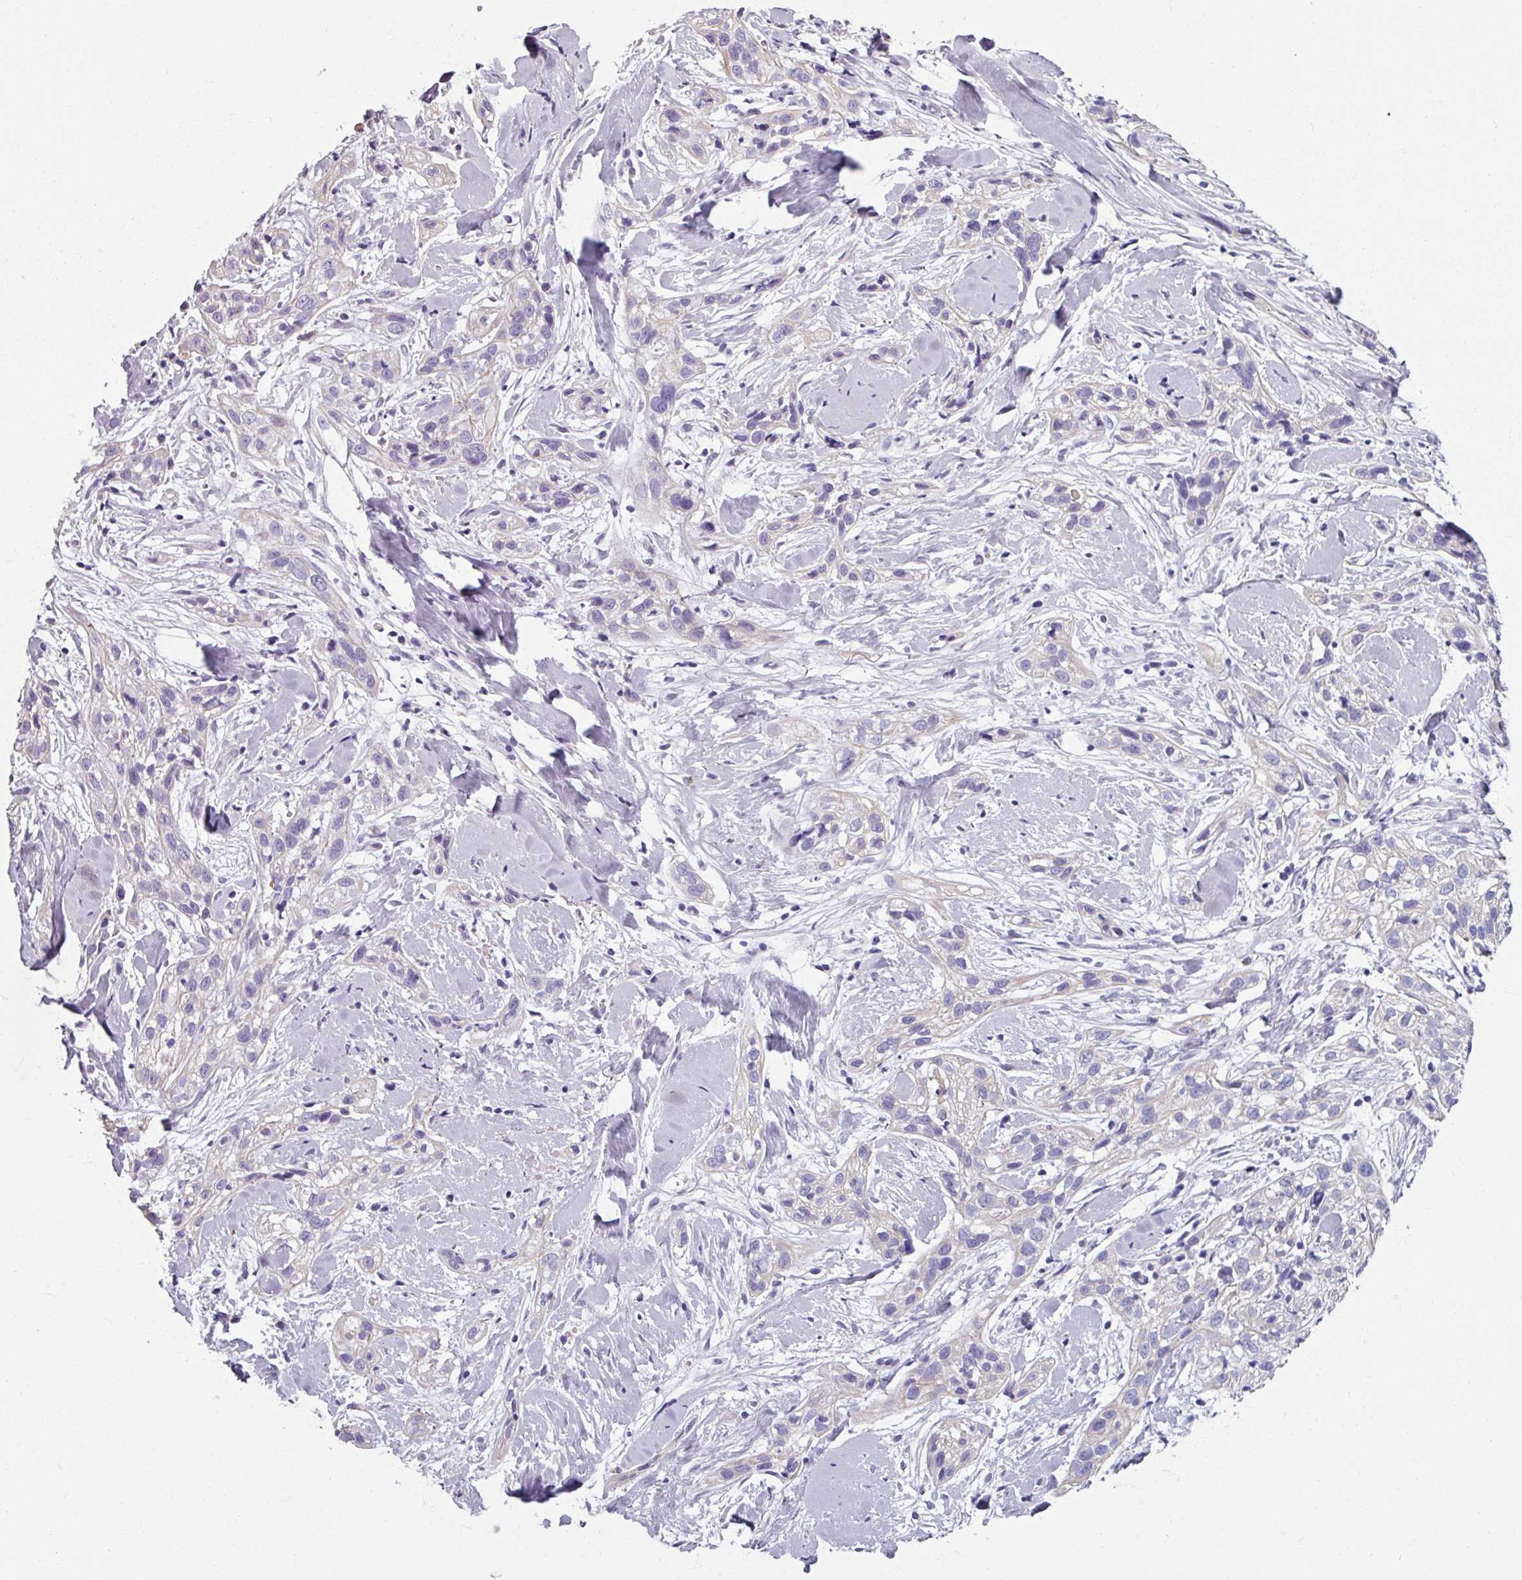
{"staining": {"intensity": "negative", "quantity": "none", "location": "none"}, "tissue": "skin cancer", "cell_type": "Tumor cells", "image_type": "cancer", "snomed": [{"axis": "morphology", "description": "Squamous cell carcinoma, NOS"}, {"axis": "topography", "description": "Skin"}], "caption": "IHC image of human skin cancer (squamous cell carcinoma) stained for a protein (brown), which shows no staining in tumor cells.", "gene": "SPESP1", "patient": {"sex": "male", "age": 82}}